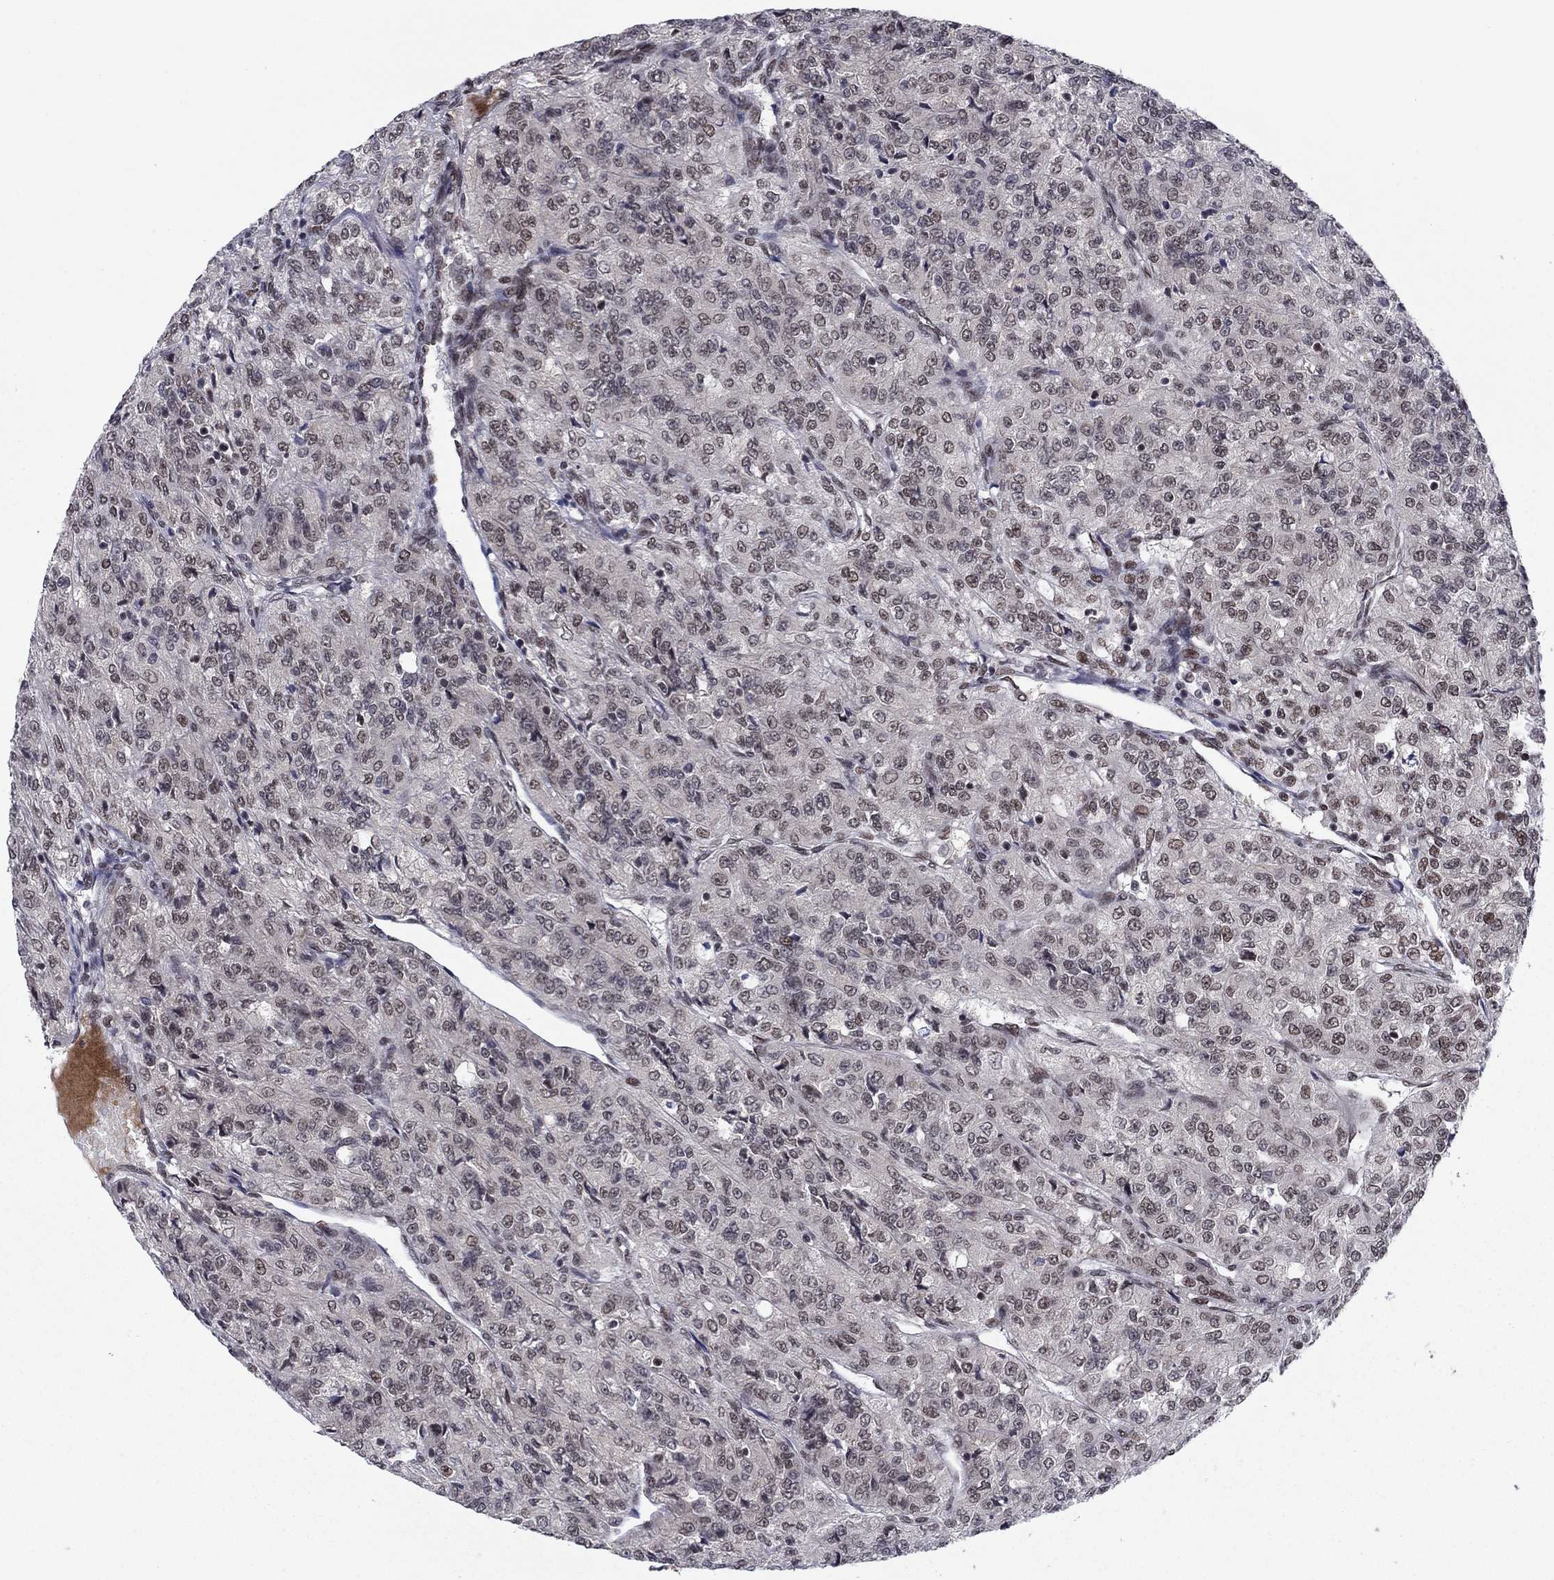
{"staining": {"intensity": "moderate", "quantity": "25%-75%", "location": "nuclear"}, "tissue": "renal cancer", "cell_type": "Tumor cells", "image_type": "cancer", "snomed": [{"axis": "morphology", "description": "Adenocarcinoma, NOS"}, {"axis": "topography", "description": "Kidney"}], "caption": "Immunohistochemical staining of renal cancer shows medium levels of moderate nuclear expression in about 25%-75% of tumor cells.", "gene": "USP54", "patient": {"sex": "female", "age": 63}}